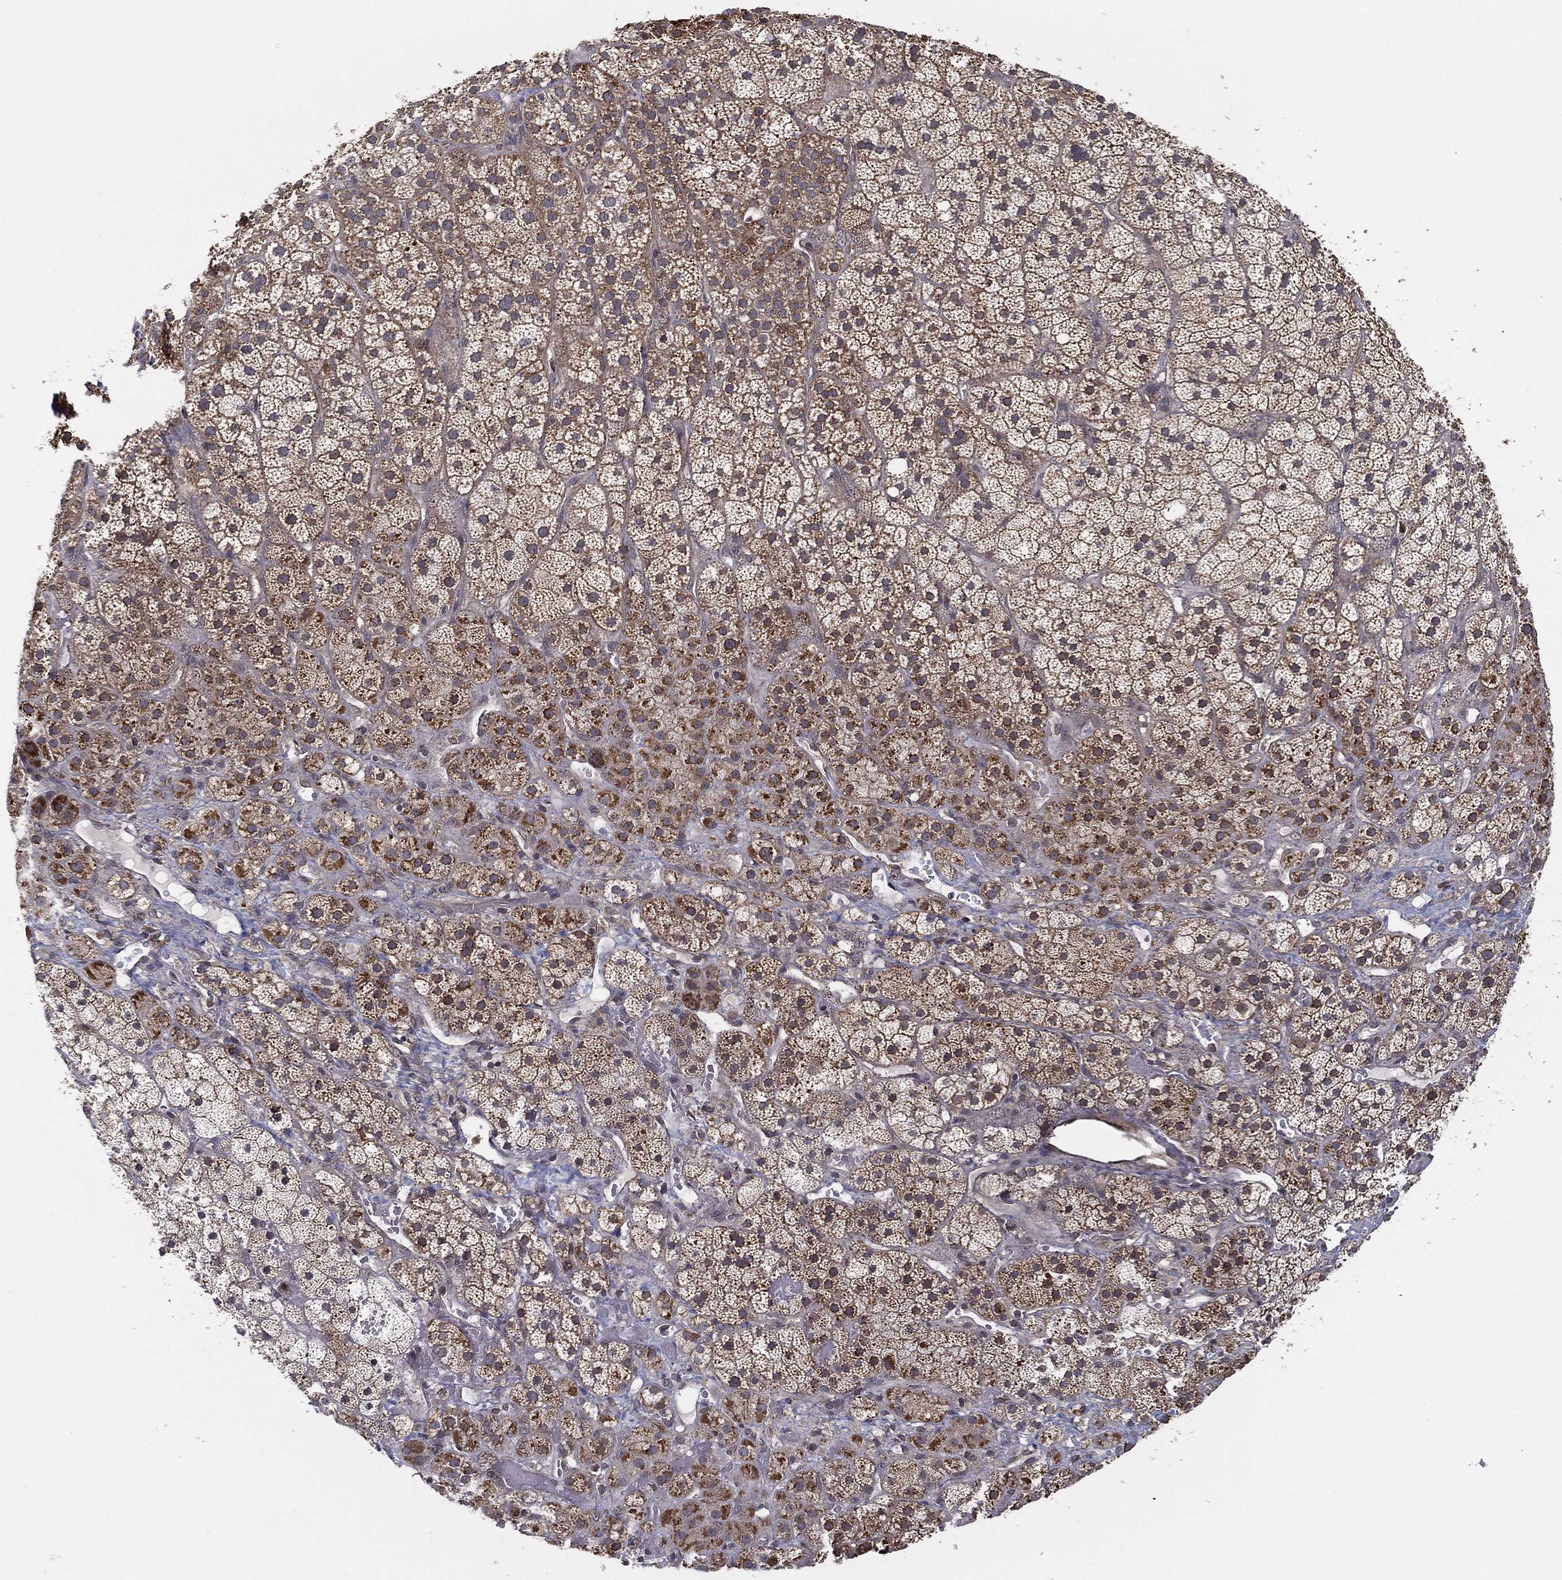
{"staining": {"intensity": "moderate", "quantity": "25%-75%", "location": "cytoplasmic/membranous"}, "tissue": "adrenal gland", "cell_type": "Glandular cells", "image_type": "normal", "snomed": [{"axis": "morphology", "description": "Normal tissue, NOS"}, {"axis": "topography", "description": "Adrenal gland"}], "caption": "Moderate cytoplasmic/membranous protein positivity is seen in approximately 25%-75% of glandular cells in adrenal gland.", "gene": "UACA", "patient": {"sex": "male", "age": 57}}